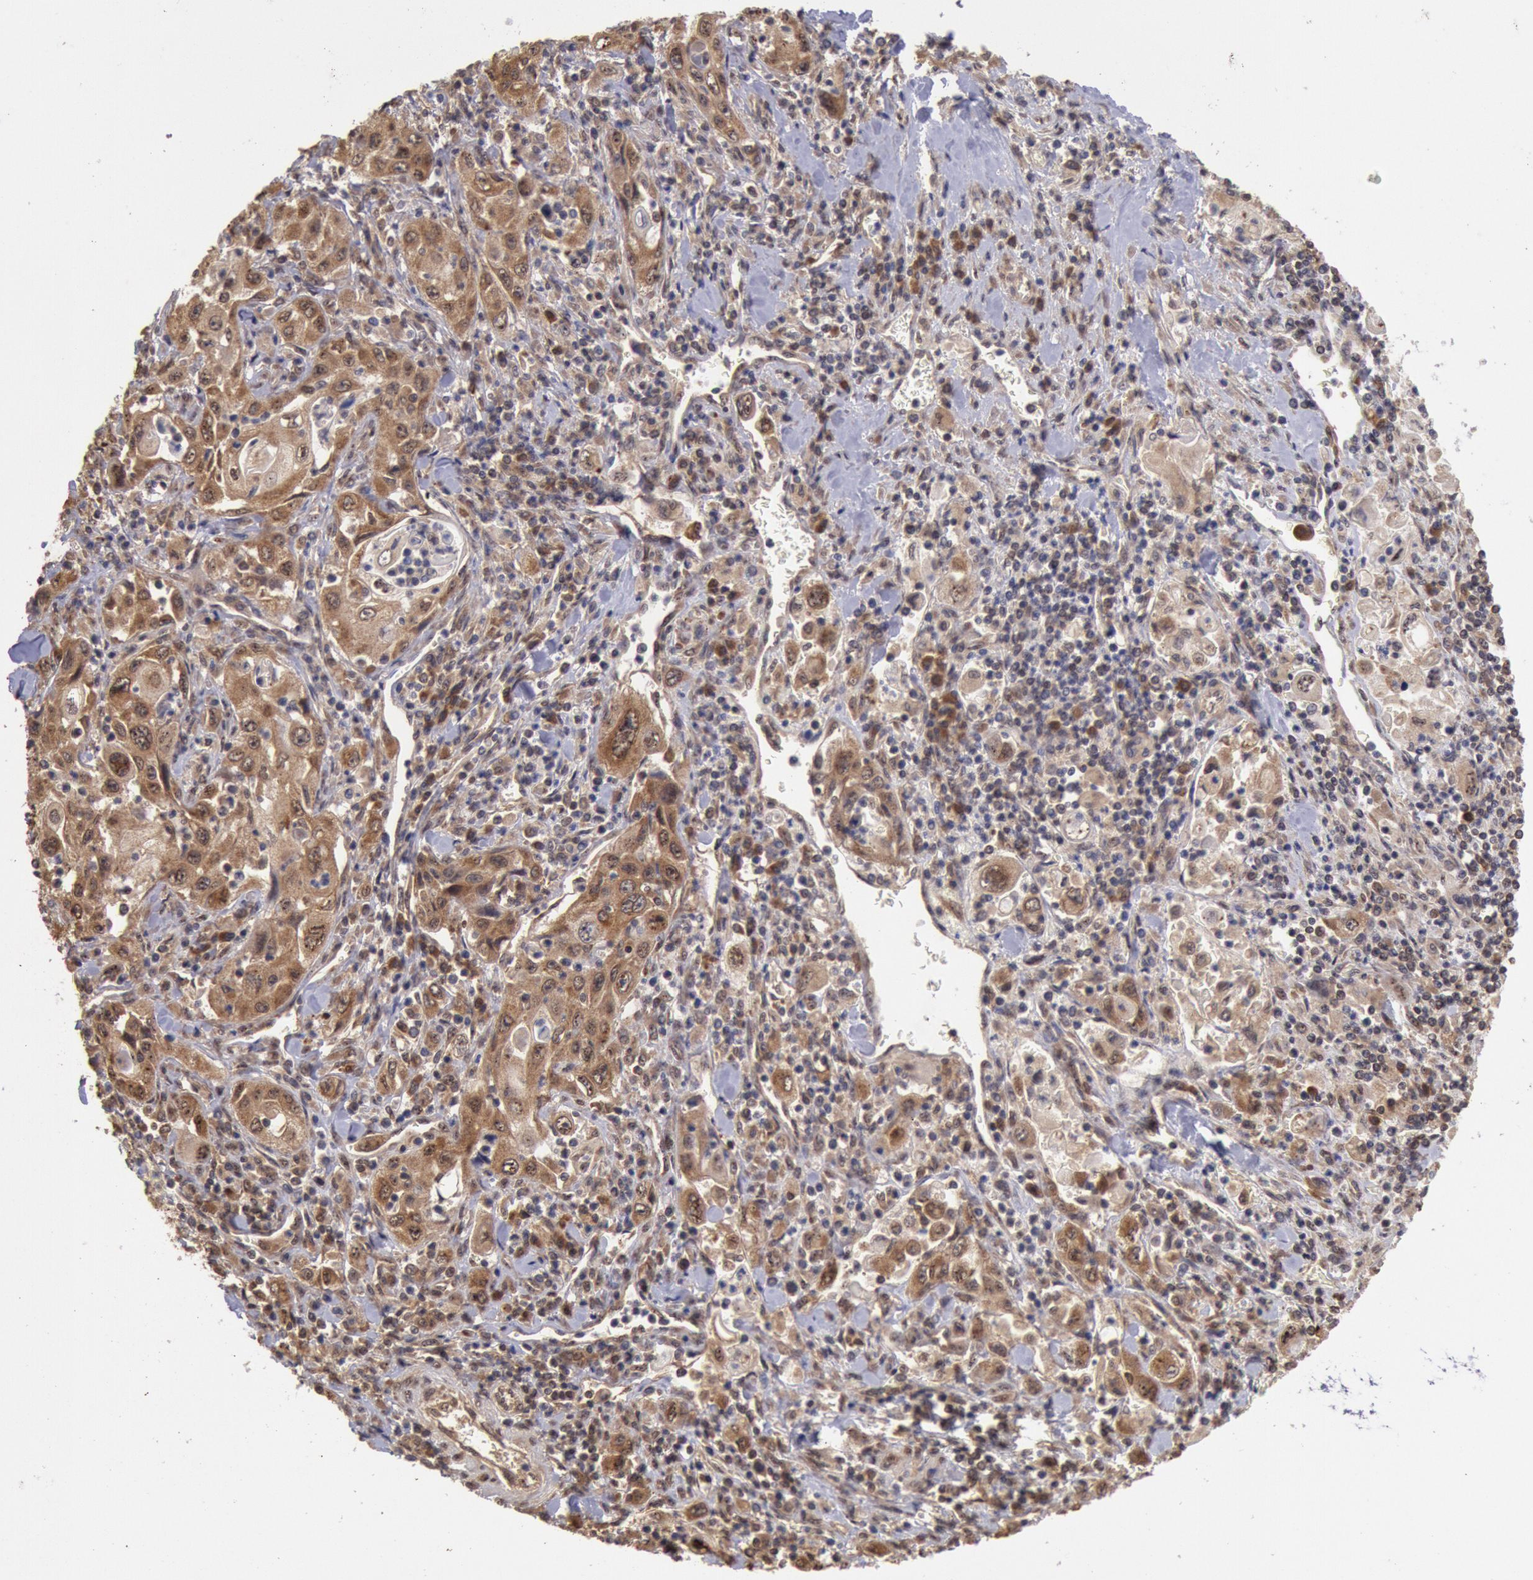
{"staining": {"intensity": "moderate", "quantity": ">75%", "location": "cytoplasmic/membranous,nuclear"}, "tissue": "pancreatic cancer", "cell_type": "Tumor cells", "image_type": "cancer", "snomed": [{"axis": "morphology", "description": "Adenocarcinoma, NOS"}, {"axis": "topography", "description": "Pancreas"}], "caption": "An immunohistochemistry (IHC) histopathology image of tumor tissue is shown. Protein staining in brown shows moderate cytoplasmic/membranous and nuclear positivity in adenocarcinoma (pancreatic) within tumor cells.", "gene": "STX17", "patient": {"sex": "male", "age": 70}}